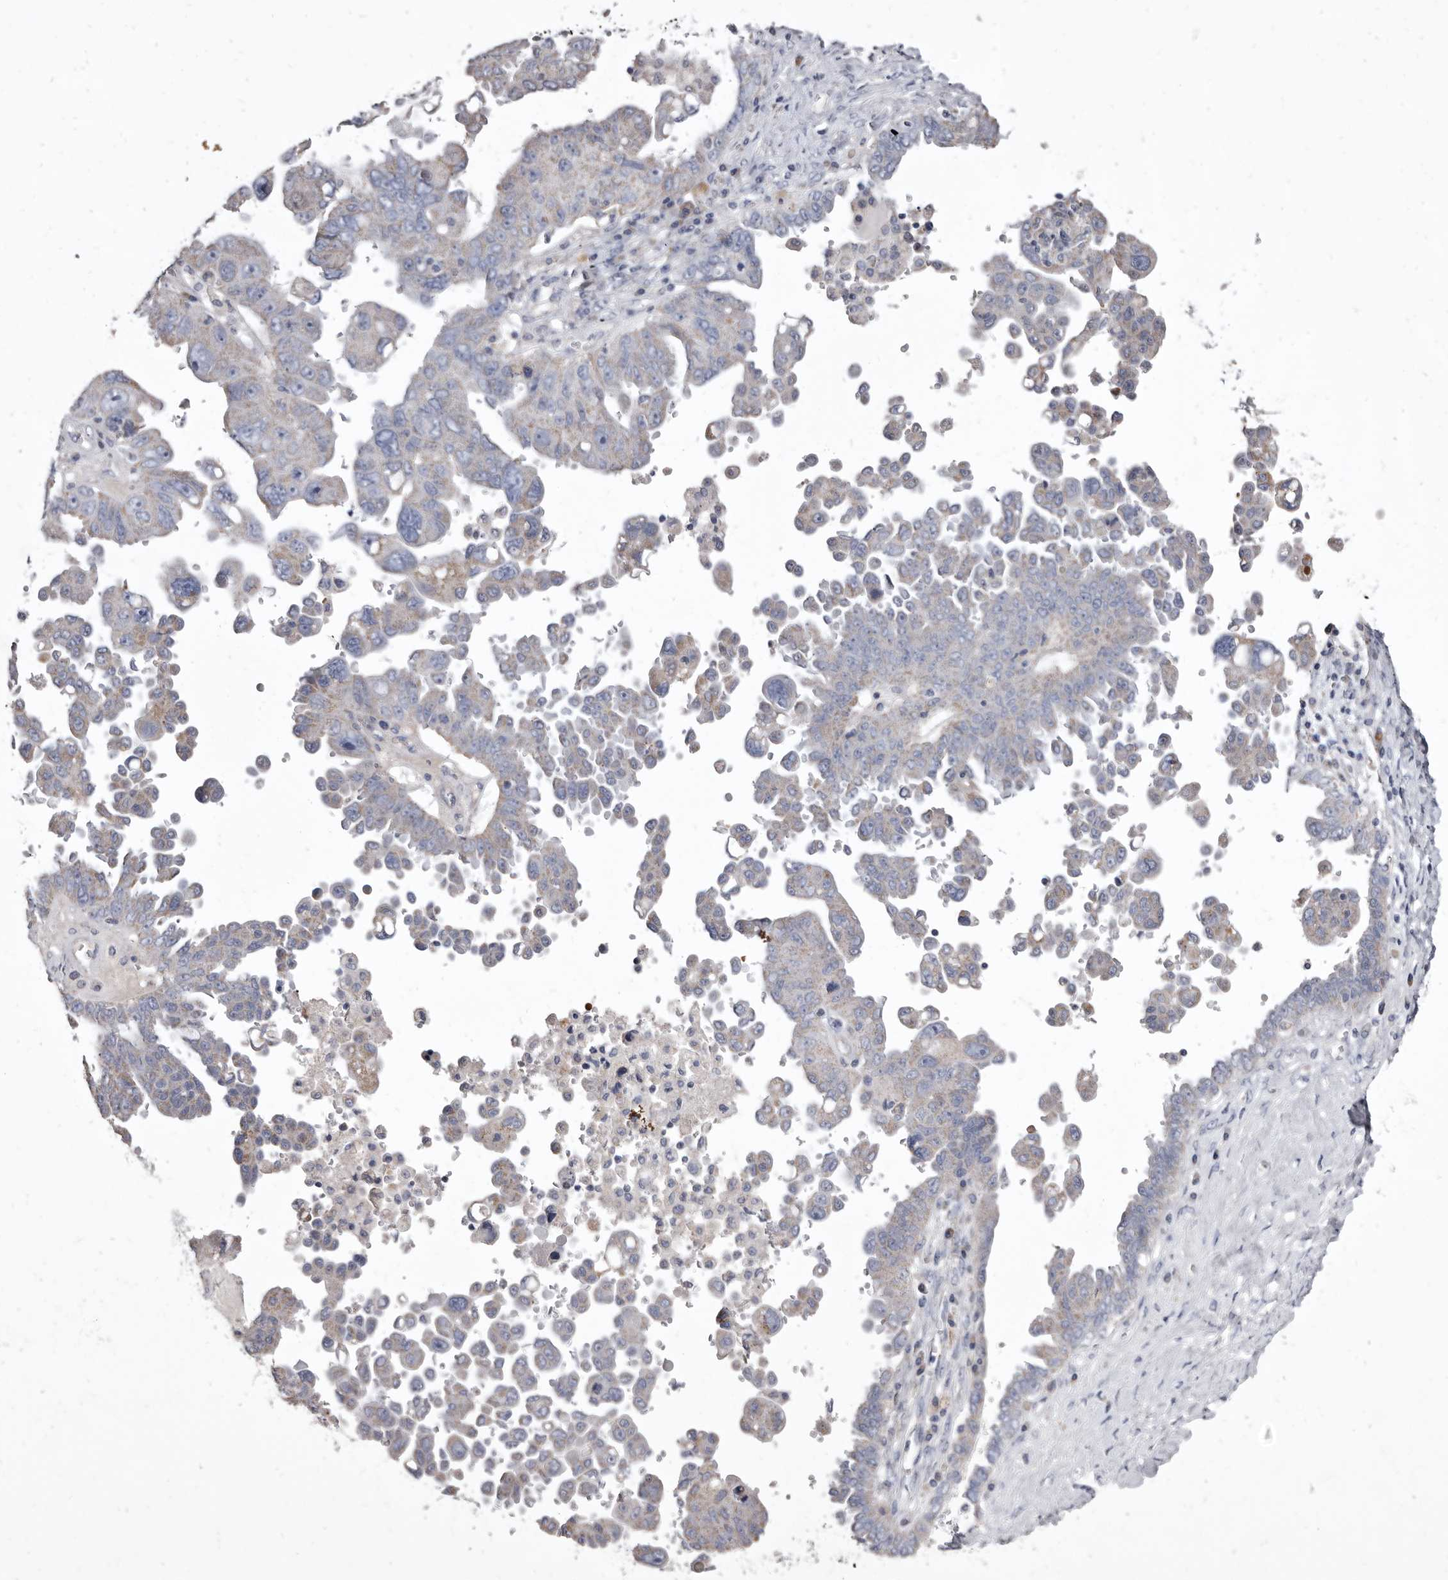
{"staining": {"intensity": "negative", "quantity": "none", "location": "none"}, "tissue": "ovarian cancer", "cell_type": "Tumor cells", "image_type": "cancer", "snomed": [{"axis": "morphology", "description": "Carcinoma, endometroid"}, {"axis": "topography", "description": "Ovary"}], "caption": "A photomicrograph of human ovarian cancer is negative for staining in tumor cells.", "gene": "CYP2E1", "patient": {"sex": "female", "age": 62}}